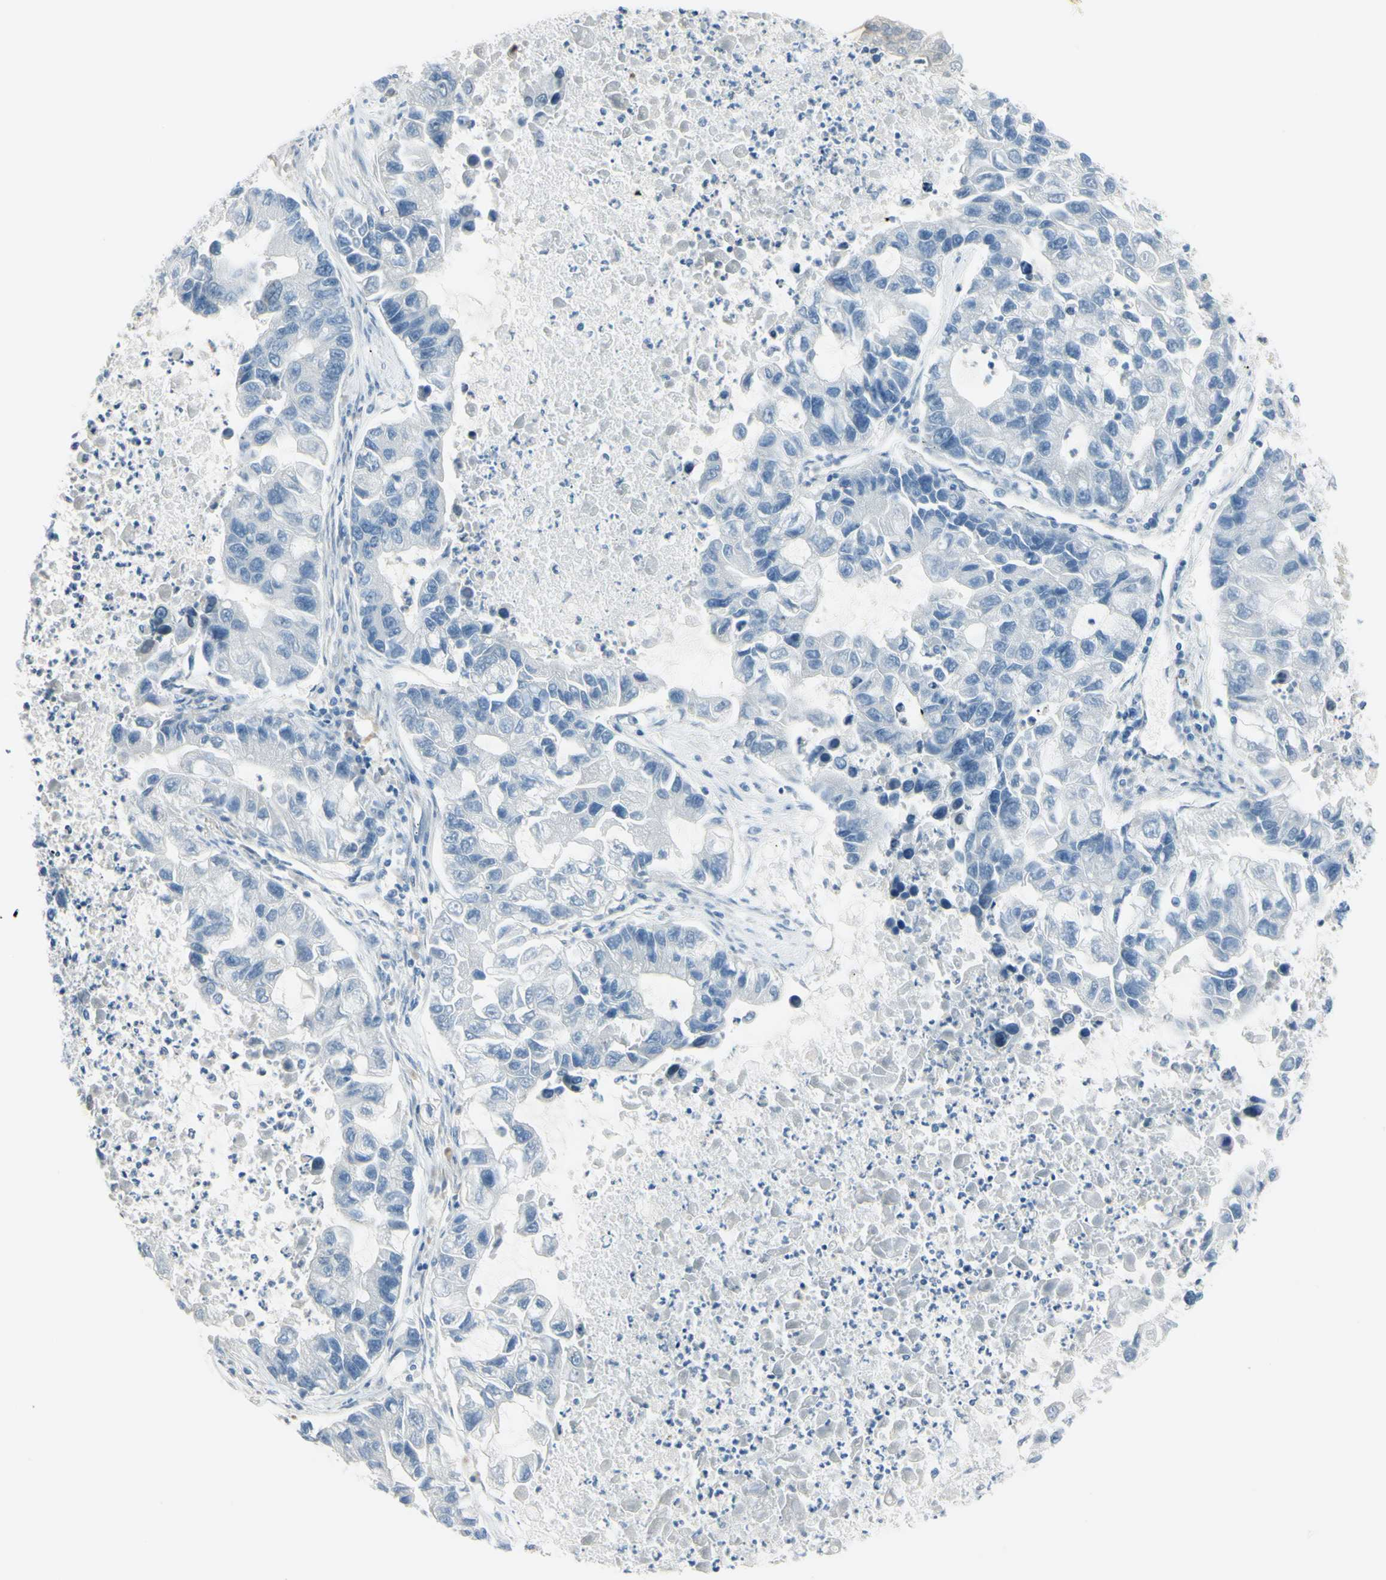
{"staining": {"intensity": "negative", "quantity": "none", "location": "none"}, "tissue": "lung cancer", "cell_type": "Tumor cells", "image_type": "cancer", "snomed": [{"axis": "morphology", "description": "Adenocarcinoma, NOS"}, {"axis": "topography", "description": "Lung"}], "caption": "IHC image of lung cancer stained for a protein (brown), which shows no expression in tumor cells.", "gene": "DCT", "patient": {"sex": "female", "age": 51}}